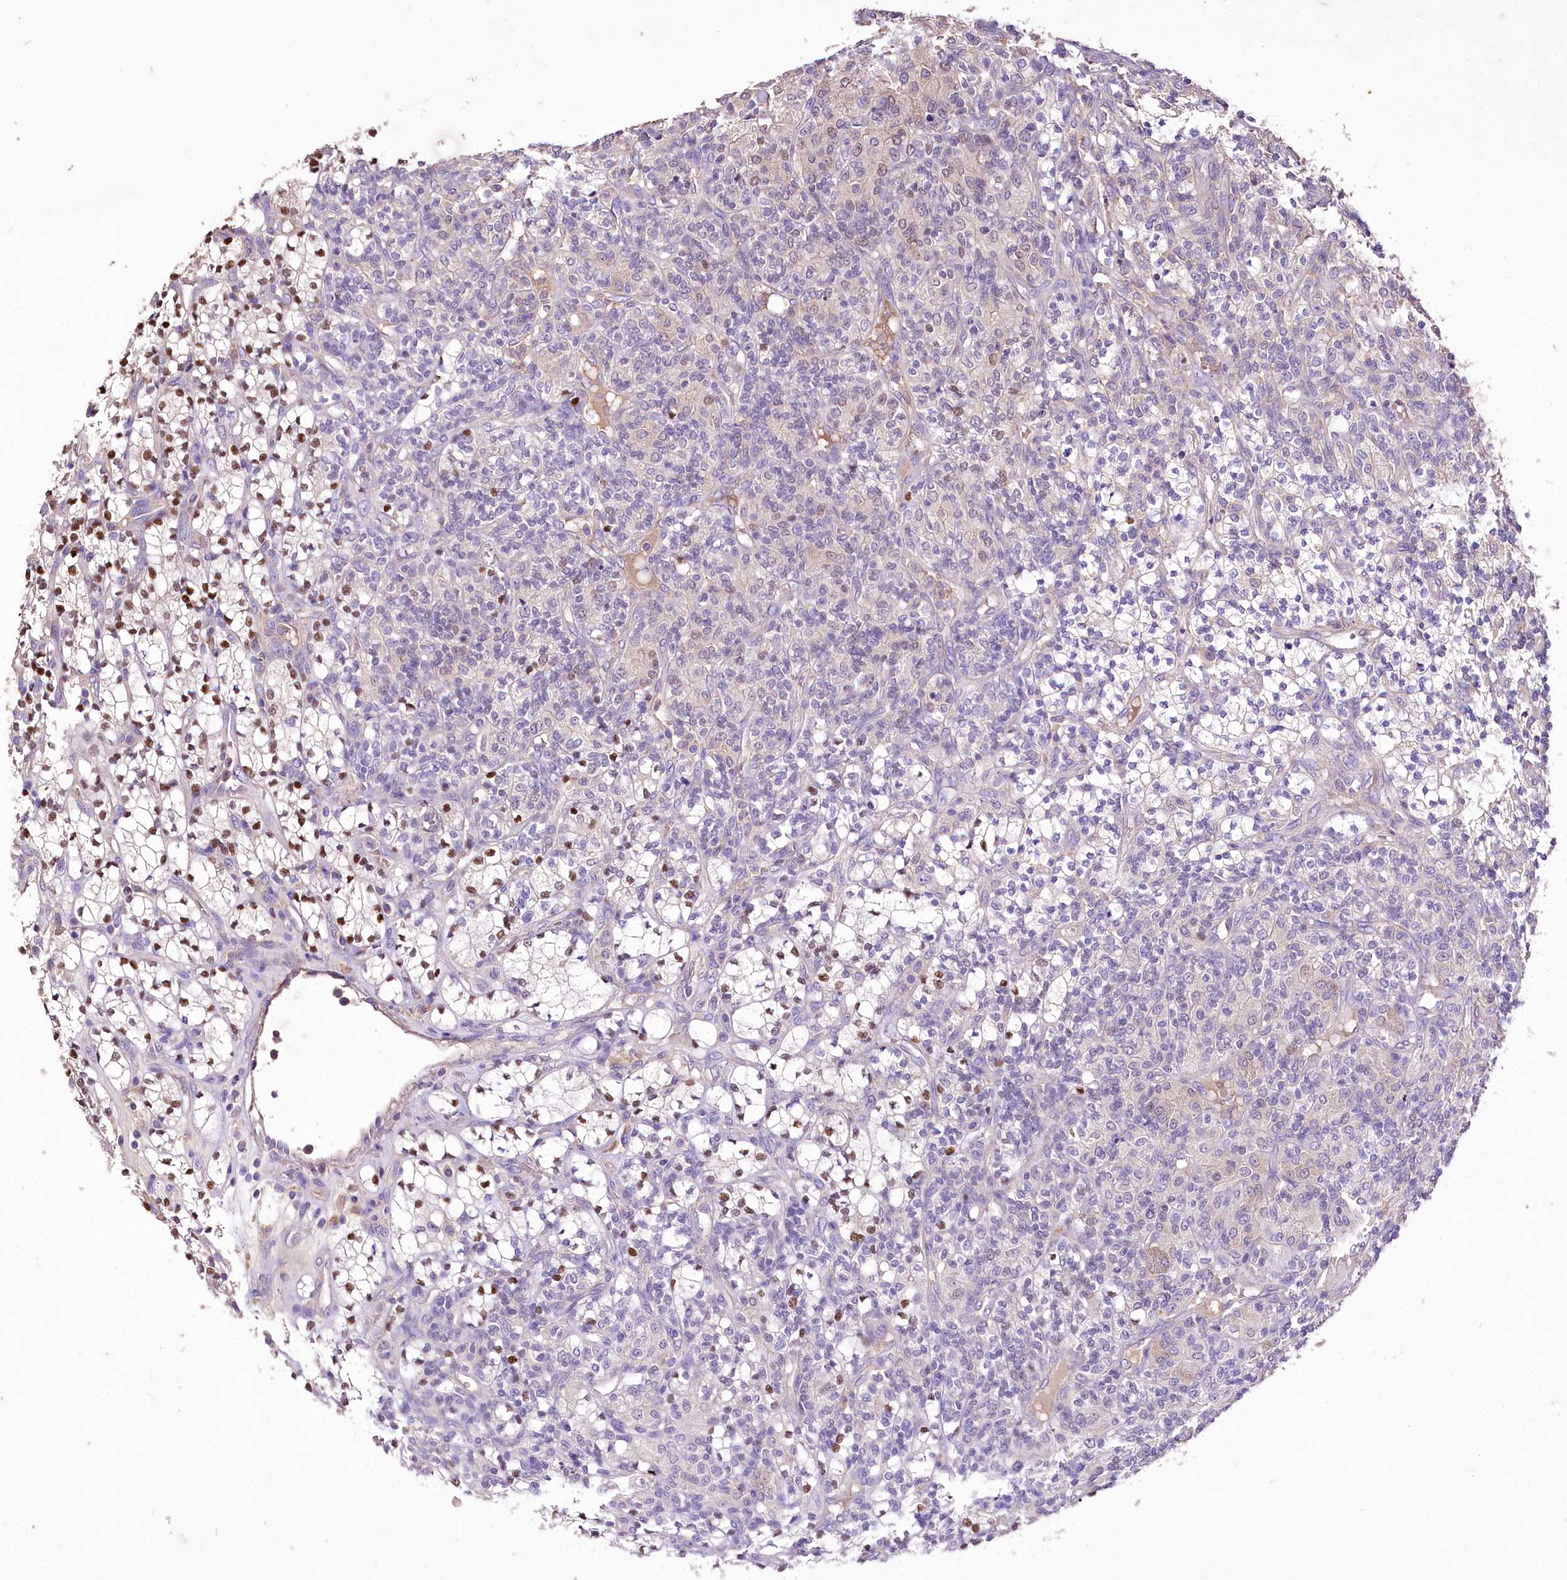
{"staining": {"intensity": "moderate", "quantity": "25%-75%", "location": "nuclear"}, "tissue": "renal cancer", "cell_type": "Tumor cells", "image_type": "cancer", "snomed": [{"axis": "morphology", "description": "Adenocarcinoma, NOS"}, {"axis": "topography", "description": "Kidney"}], "caption": "Protein staining demonstrates moderate nuclear positivity in about 25%-75% of tumor cells in renal adenocarcinoma.", "gene": "PCYOX1L", "patient": {"sex": "male", "age": 77}}